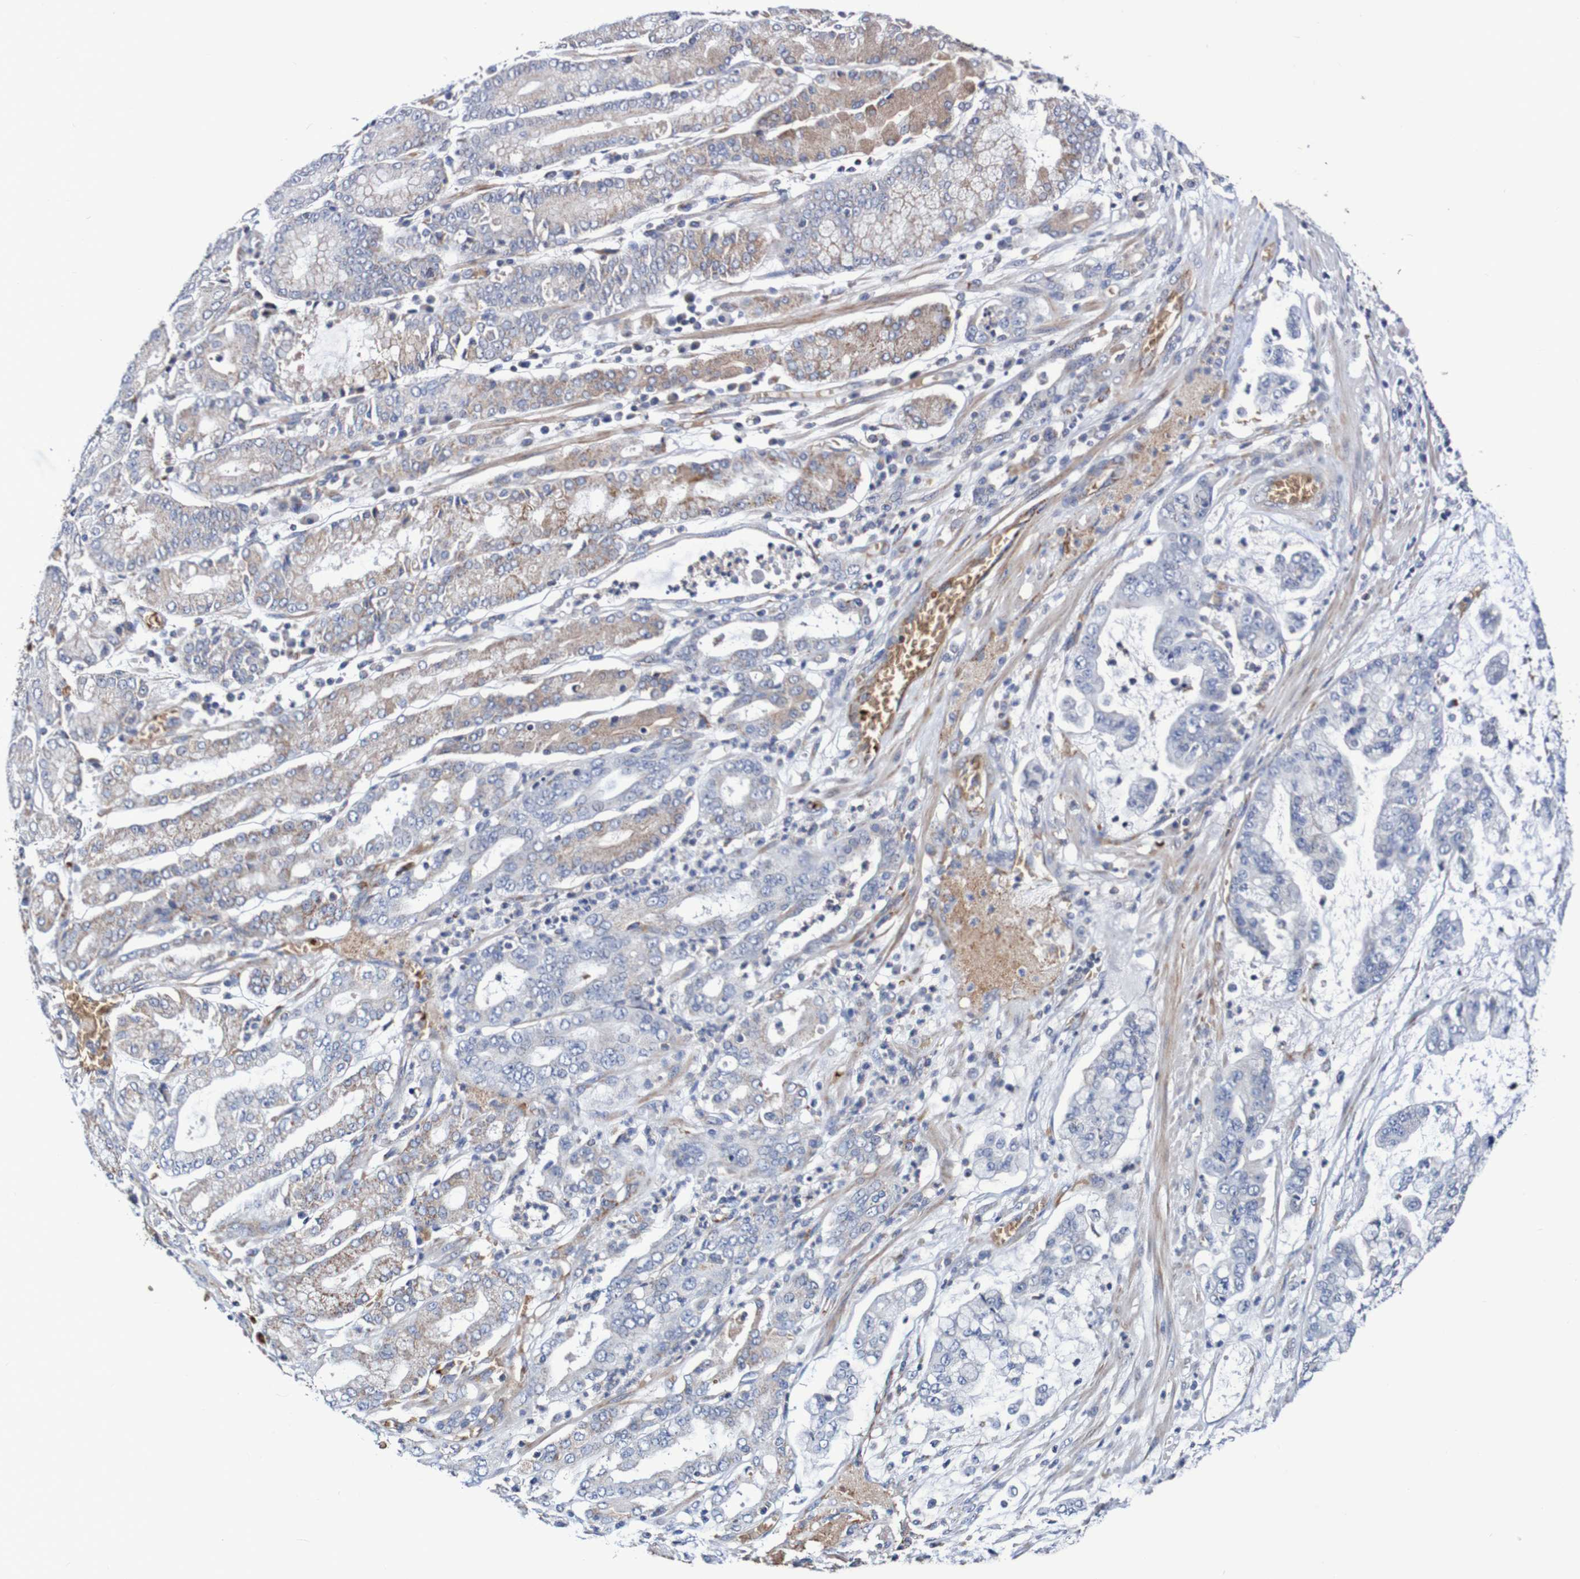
{"staining": {"intensity": "negative", "quantity": "none", "location": "none"}, "tissue": "stomach cancer", "cell_type": "Tumor cells", "image_type": "cancer", "snomed": [{"axis": "morphology", "description": "Normal tissue, NOS"}, {"axis": "morphology", "description": "Adenocarcinoma, NOS"}, {"axis": "topography", "description": "Stomach, upper"}, {"axis": "topography", "description": "Stomach"}], "caption": "Protein analysis of stomach cancer displays no significant staining in tumor cells.", "gene": "WNT4", "patient": {"sex": "male", "age": 76}}